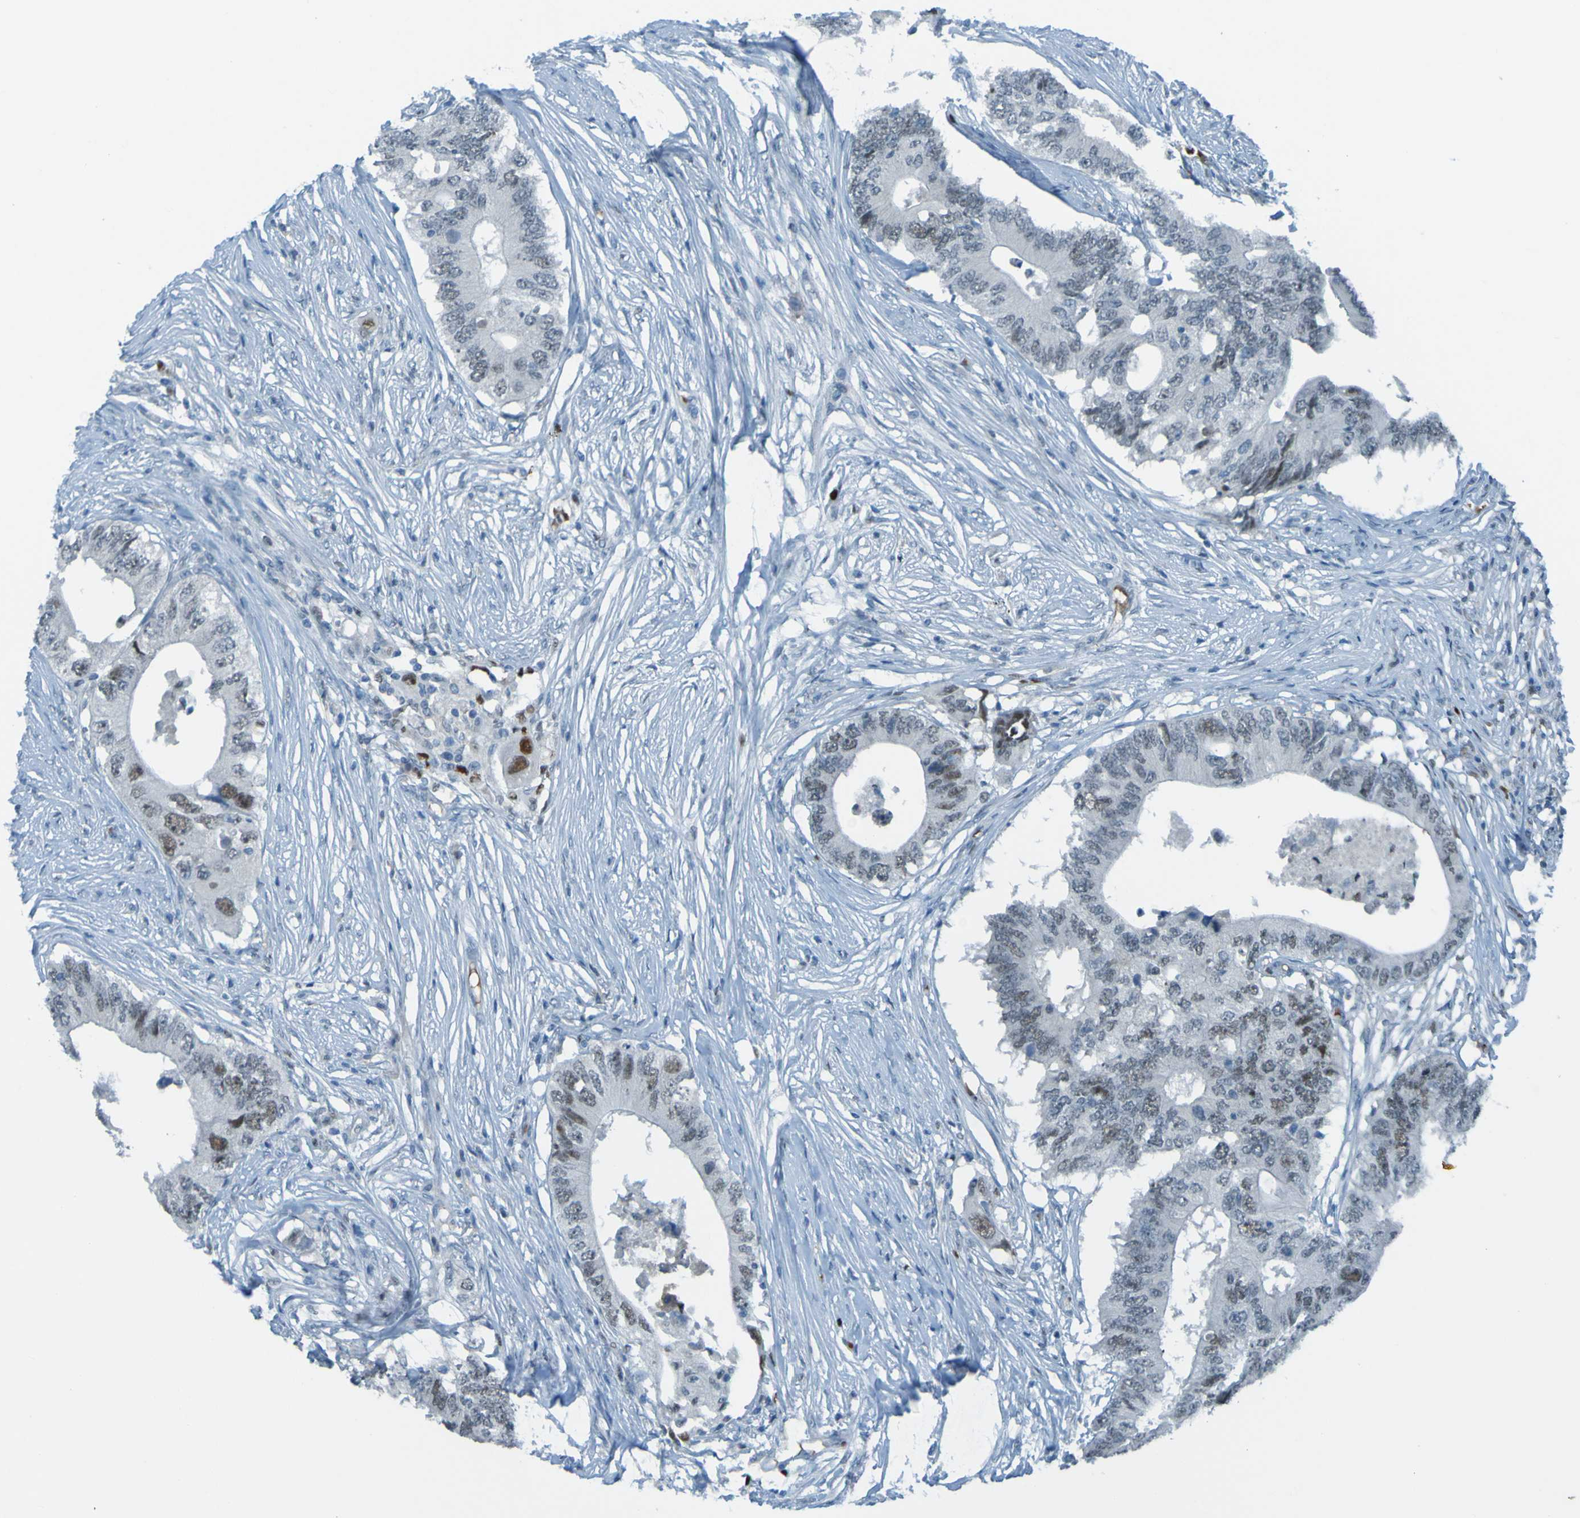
{"staining": {"intensity": "negative", "quantity": "none", "location": "none"}, "tissue": "colorectal cancer", "cell_type": "Tumor cells", "image_type": "cancer", "snomed": [{"axis": "morphology", "description": "Adenocarcinoma, NOS"}, {"axis": "topography", "description": "Colon"}], "caption": "Adenocarcinoma (colorectal) was stained to show a protein in brown. There is no significant staining in tumor cells.", "gene": "USP36", "patient": {"sex": "male", "age": 71}}